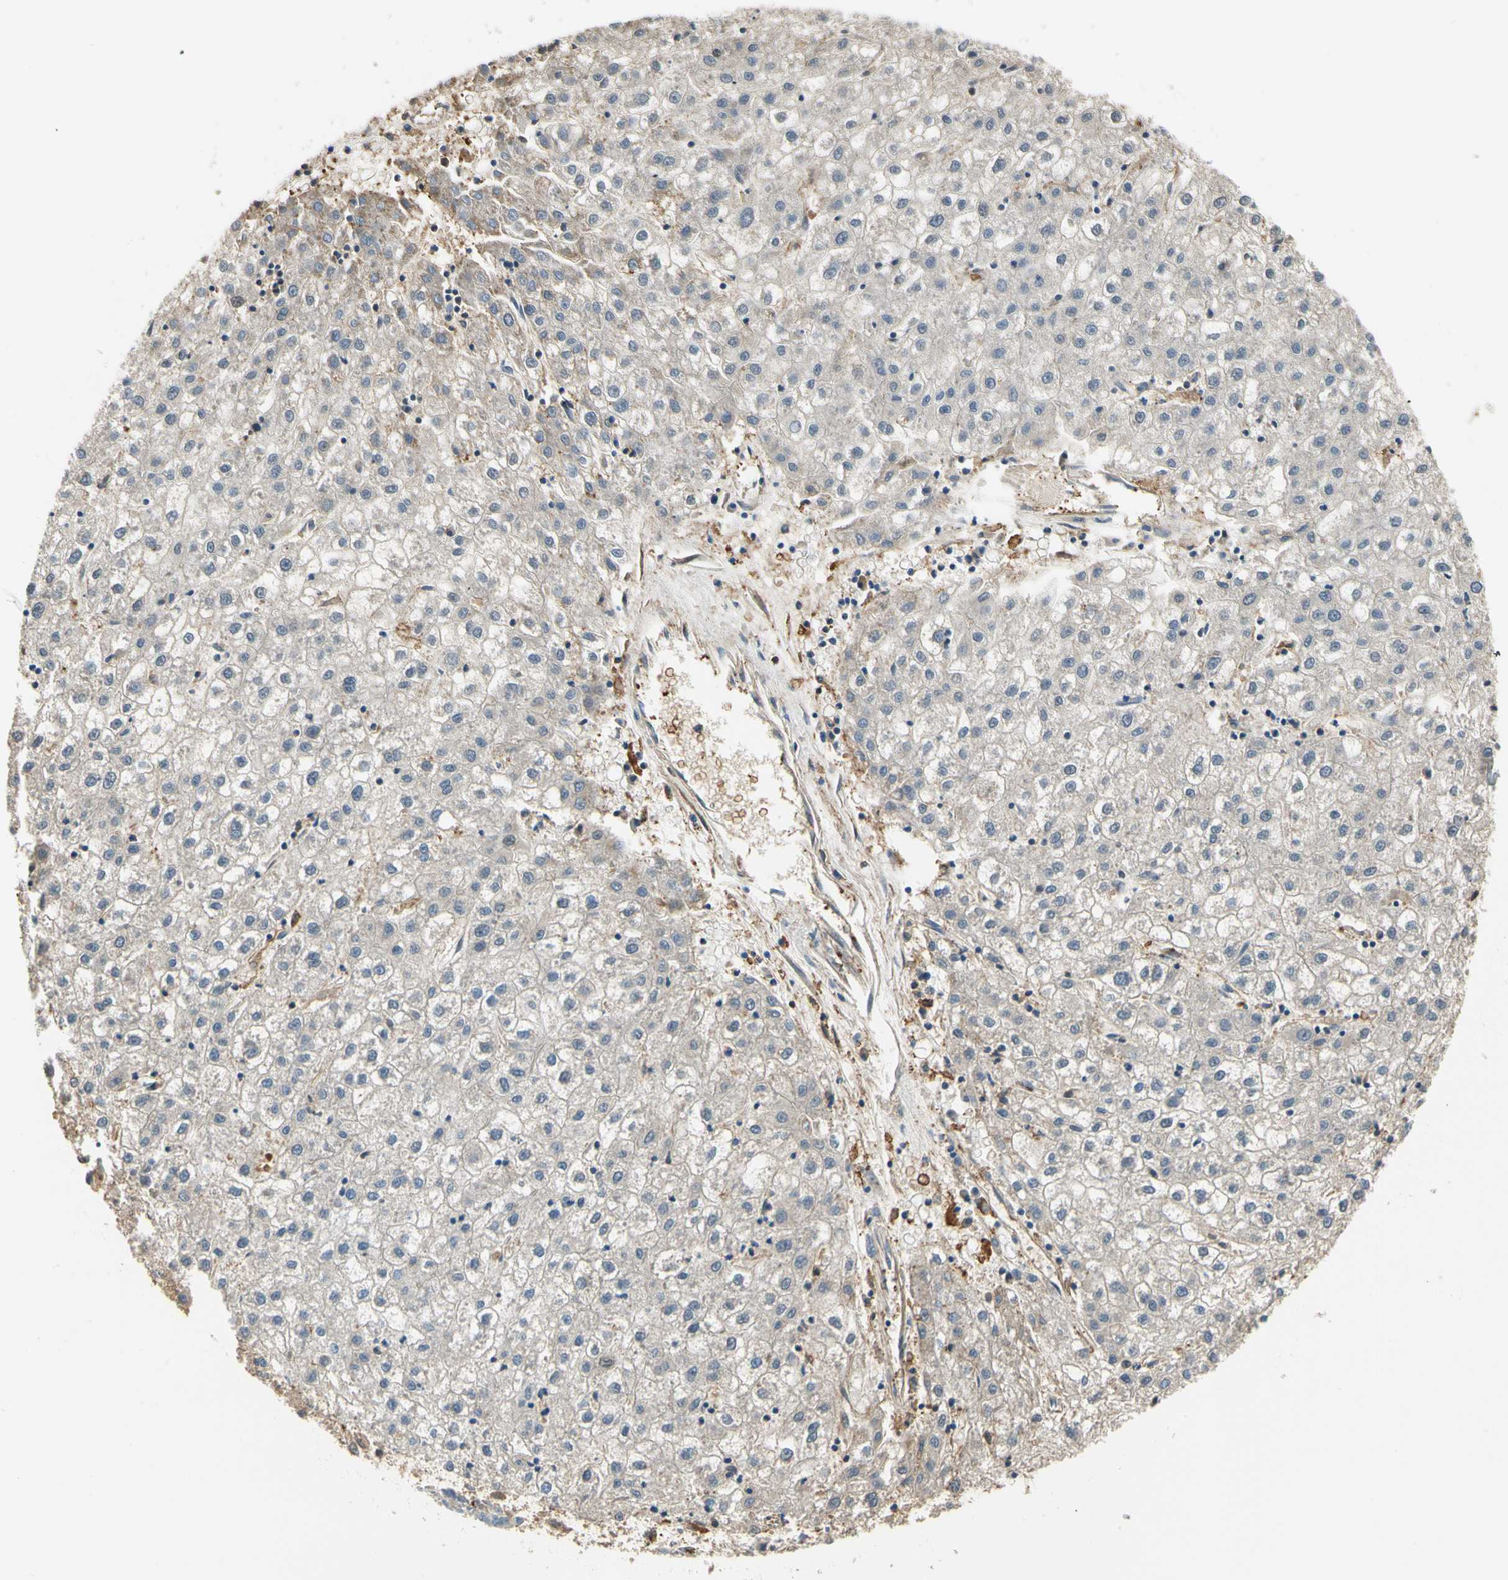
{"staining": {"intensity": "weak", "quantity": ">75%", "location": "cytoplasmic/membranous"}, "tissue": "liver cancer", "cell_type": "Tumor cells", "image_type": "cancer", "snomed": [{"axis": "morphology", "description": "Carcinoma, Hepatocellular, NOS"}, {"axis": "topography", "description": "Liver"}], "caption": "Tumor cells exhibit low levels of weak cytoplasmic/membranous staining in approximately >75% of cells in liver hepatocellular carcinoma.", "gene": "LAMB3", "patient": {"sex": "male", "age": 72}}